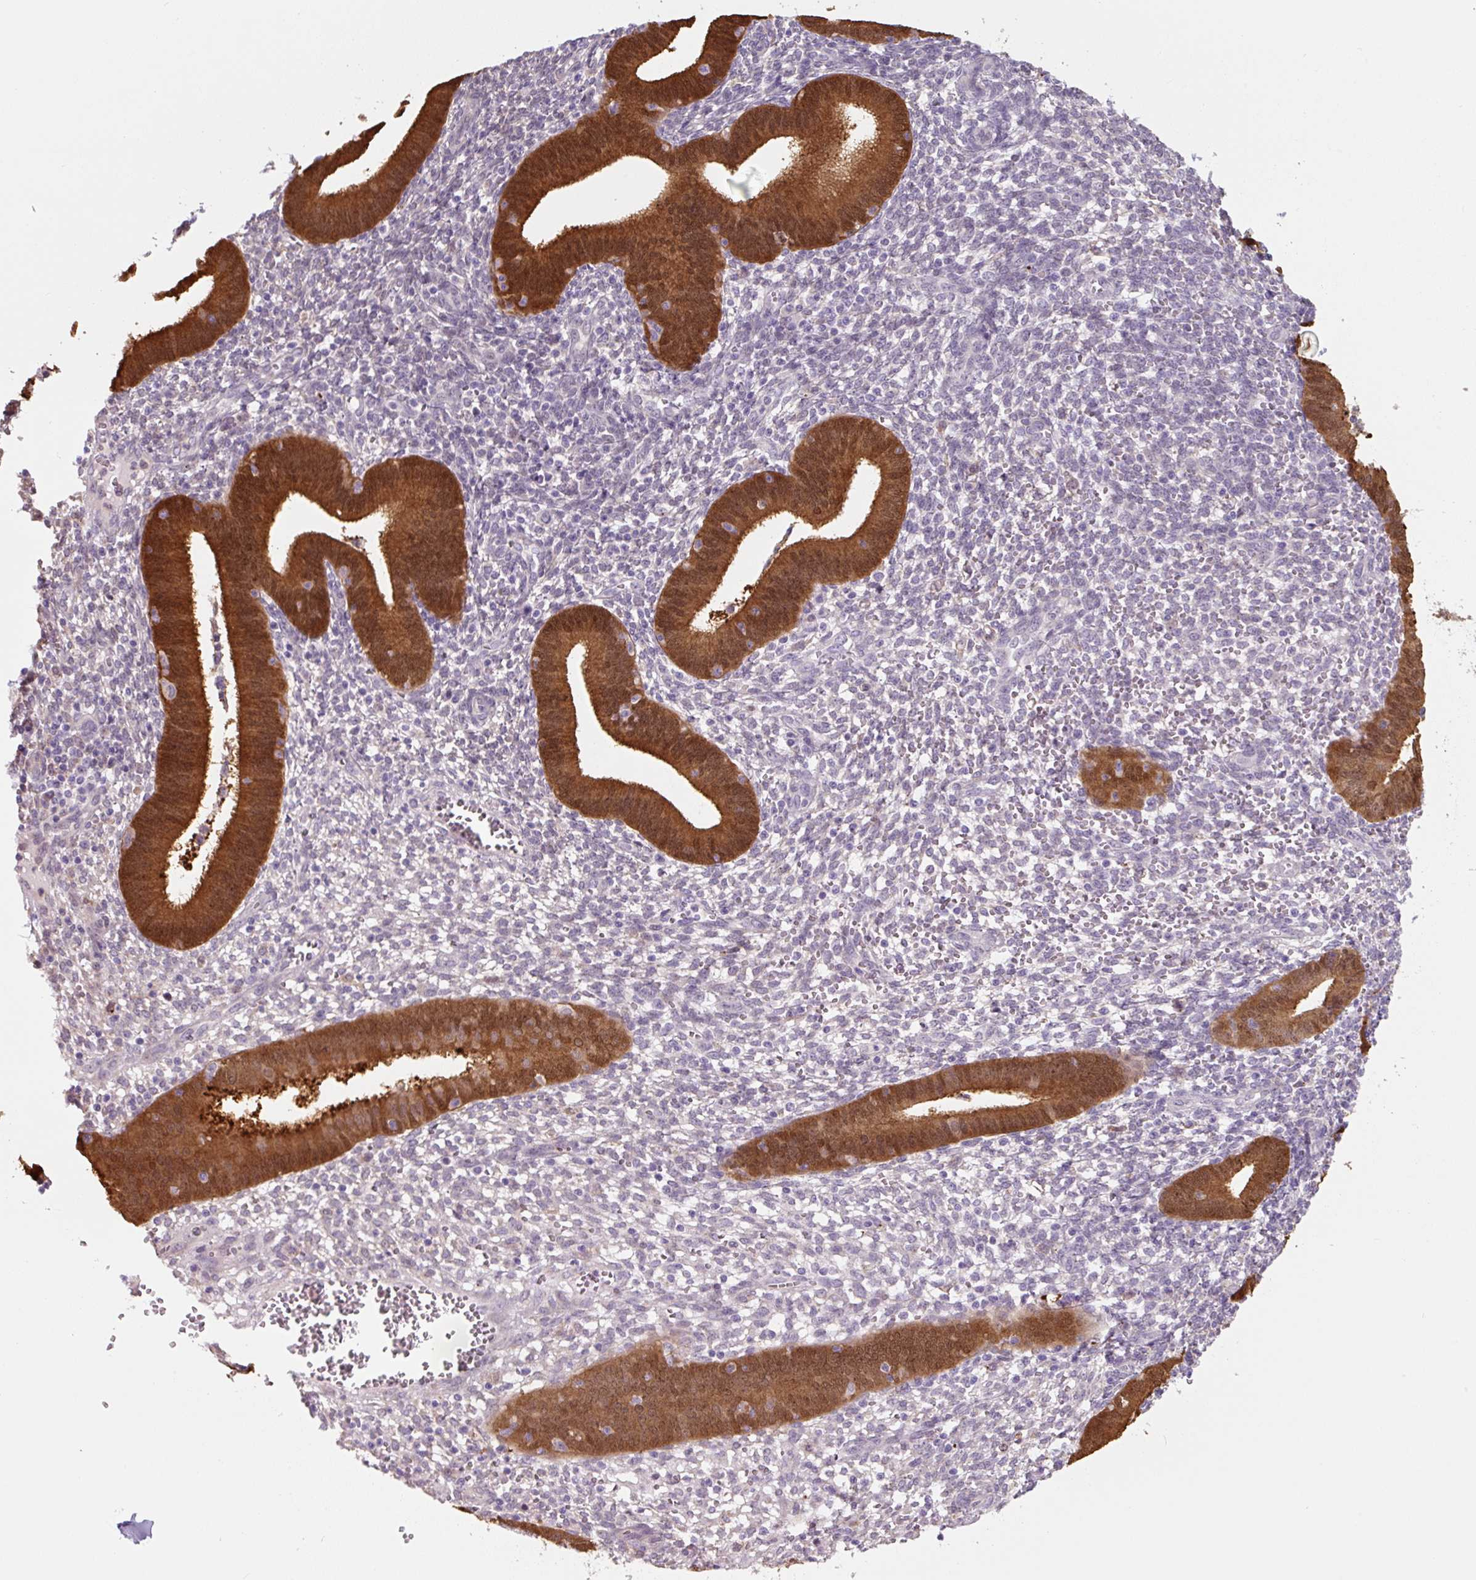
{"staining": {"intensity": "negative", "quantity": "none", "location": "none"}, "tissue": "endometrium", "cell_type": "Cells in endometrial stroma", "image_type": "normal", "snomed": [{"axis": "morphology", "description": "Normal tissue, NOS"}, {"axis": "topography", "description": "Endometrium"}], "caption": "Protein analysis of benign endometrium displays no significant expression in cells in endometrial stroma. The staining is performed using DAB brown chromogen with nuclei counter-stained in using hematoxylin.", "gene": "ASRGL1", "patient": {"sex": "female", "age": 41}}